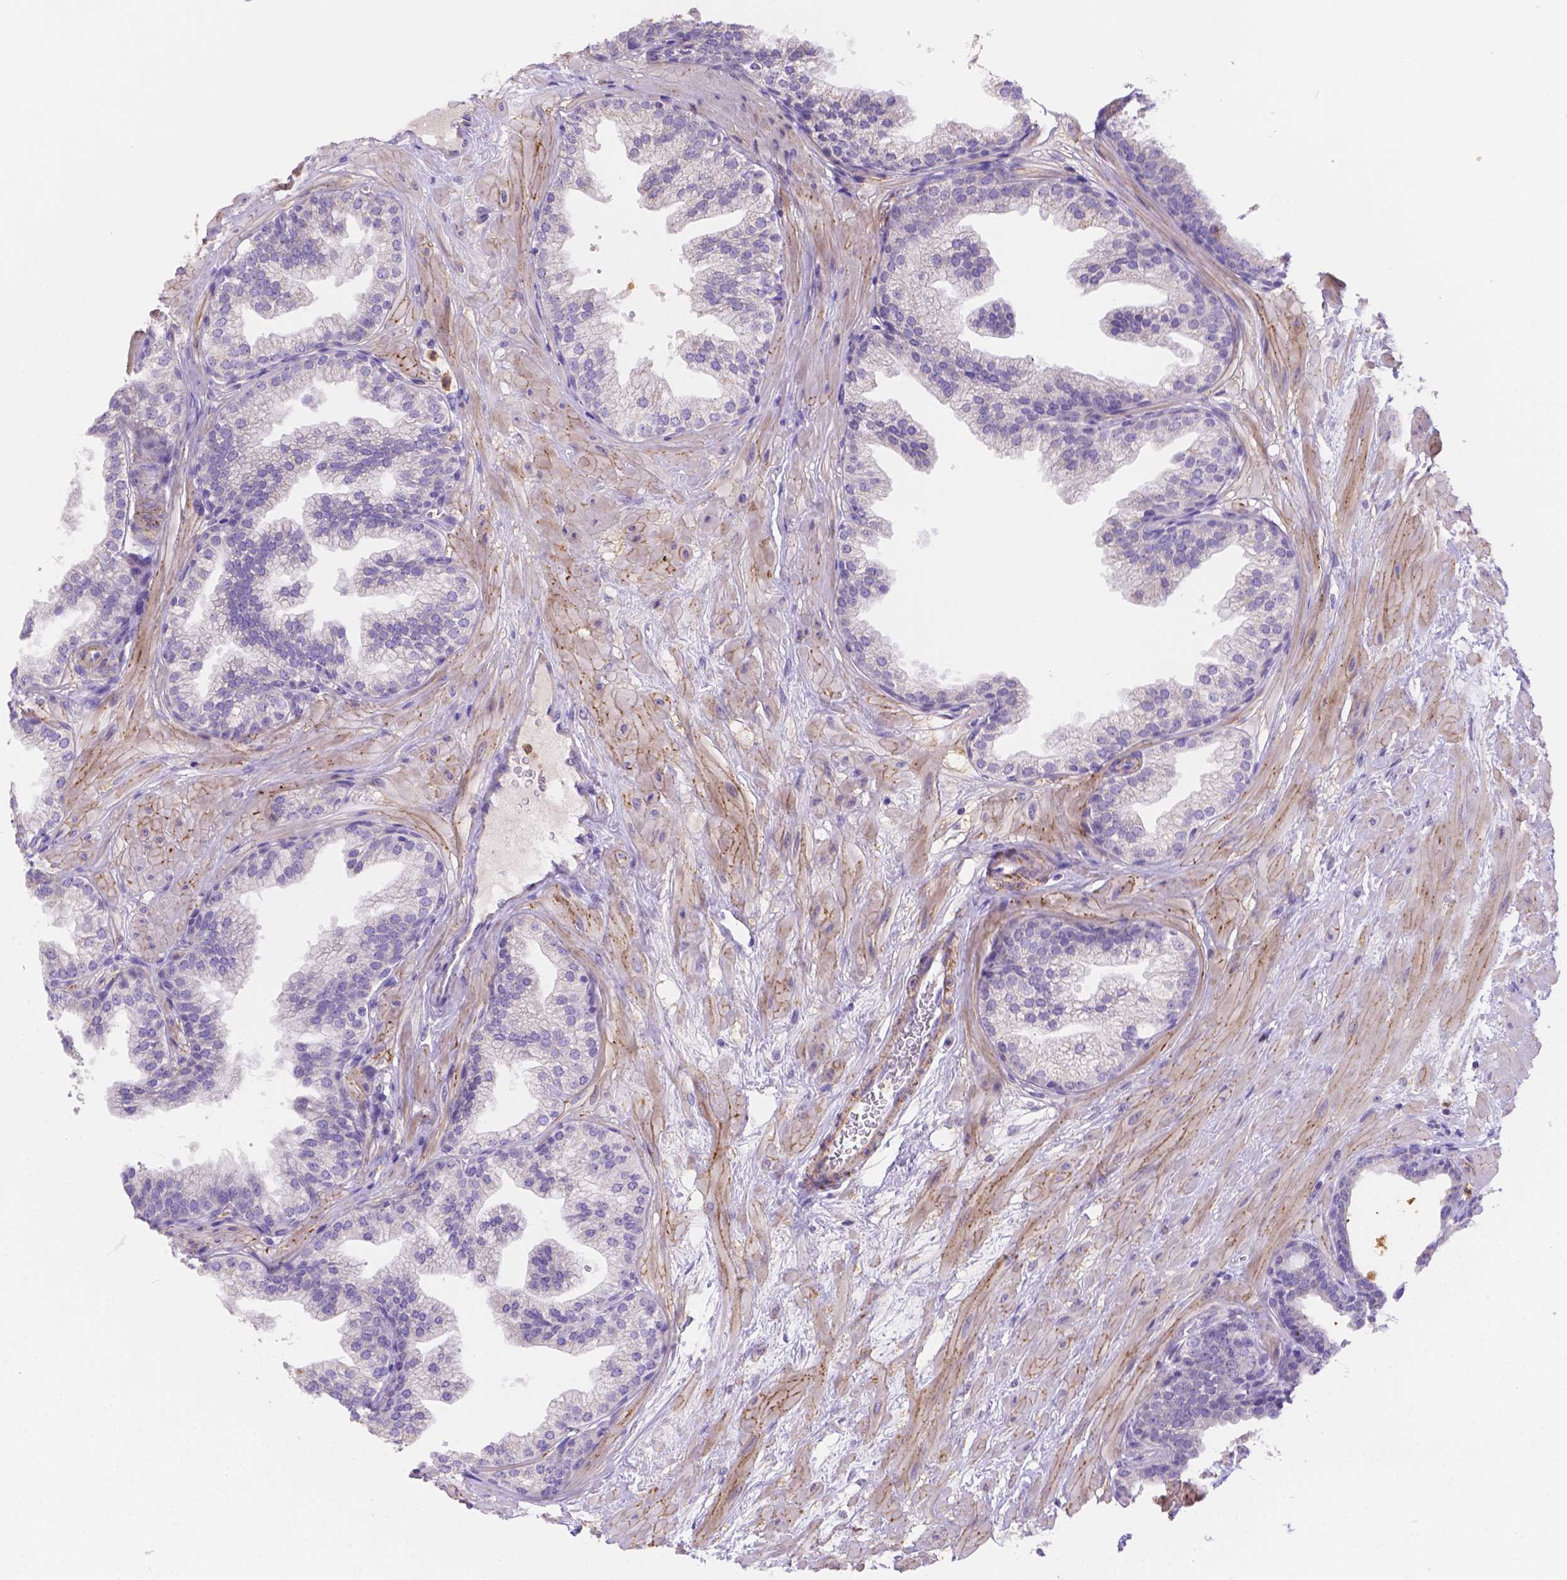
{"staining": {"intensity": "negative", "quantity": "none", "location": "none"}, "tissue": "prostate", "cell_type": "Glandular cells", "image_type": "normal", "snomed": [{"axis": "morphology", "description": "Normal tissue, NOS"}, {"axis": "topography", "description": "Prostate"}], "caption": "IHC of unremarkable human prostate reveals no expression in glandular cells. (DAB immunohistochemistry with hematoxylin counter stain).", "gene": "NXPE2", "patient": {"sex": "male", "age": 37}}